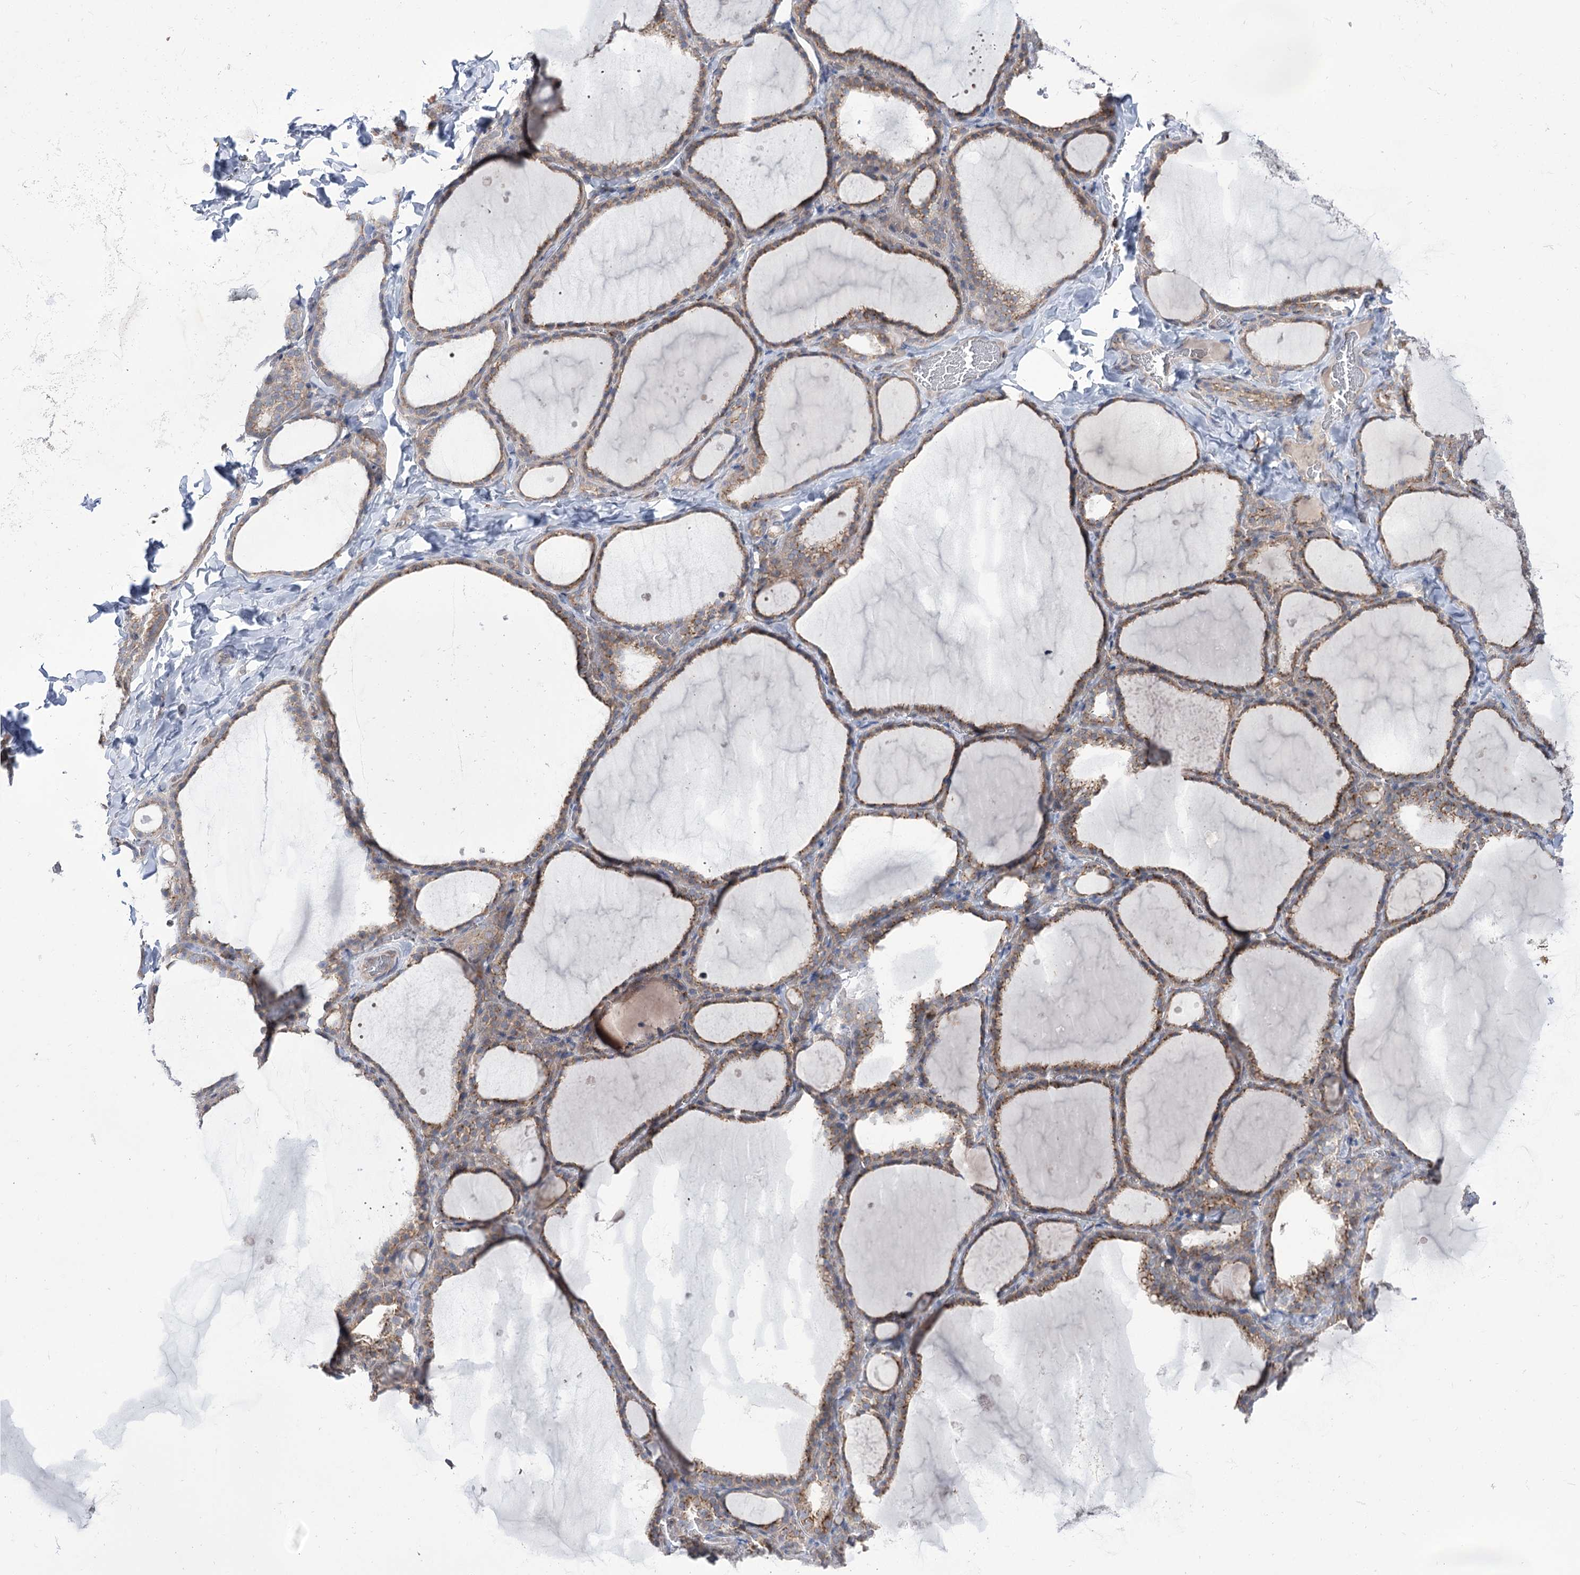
{"staining": {"intensity": "weak", "quantity": ">75%", "location": "cytoplasmic/membranous"}, "tissue": "thyroid gland", "cell_type": "Glandular cells", "image_type": "normal", "snomed": [{"axis": "morphology", "description": "Normal tissue, NOS"}, {"axis": "topography", "description": "Thyroid gland"}], "caption": "Protein analysis of benign thyroid gland shows weak cytoplasmic/membranous staining in approximately >75% of glandular cells. (Brightfield microscopy of DAB IHC at high magnification).", "gene": "ZNF622", "patient": {"sex": "female", "age": 22}}